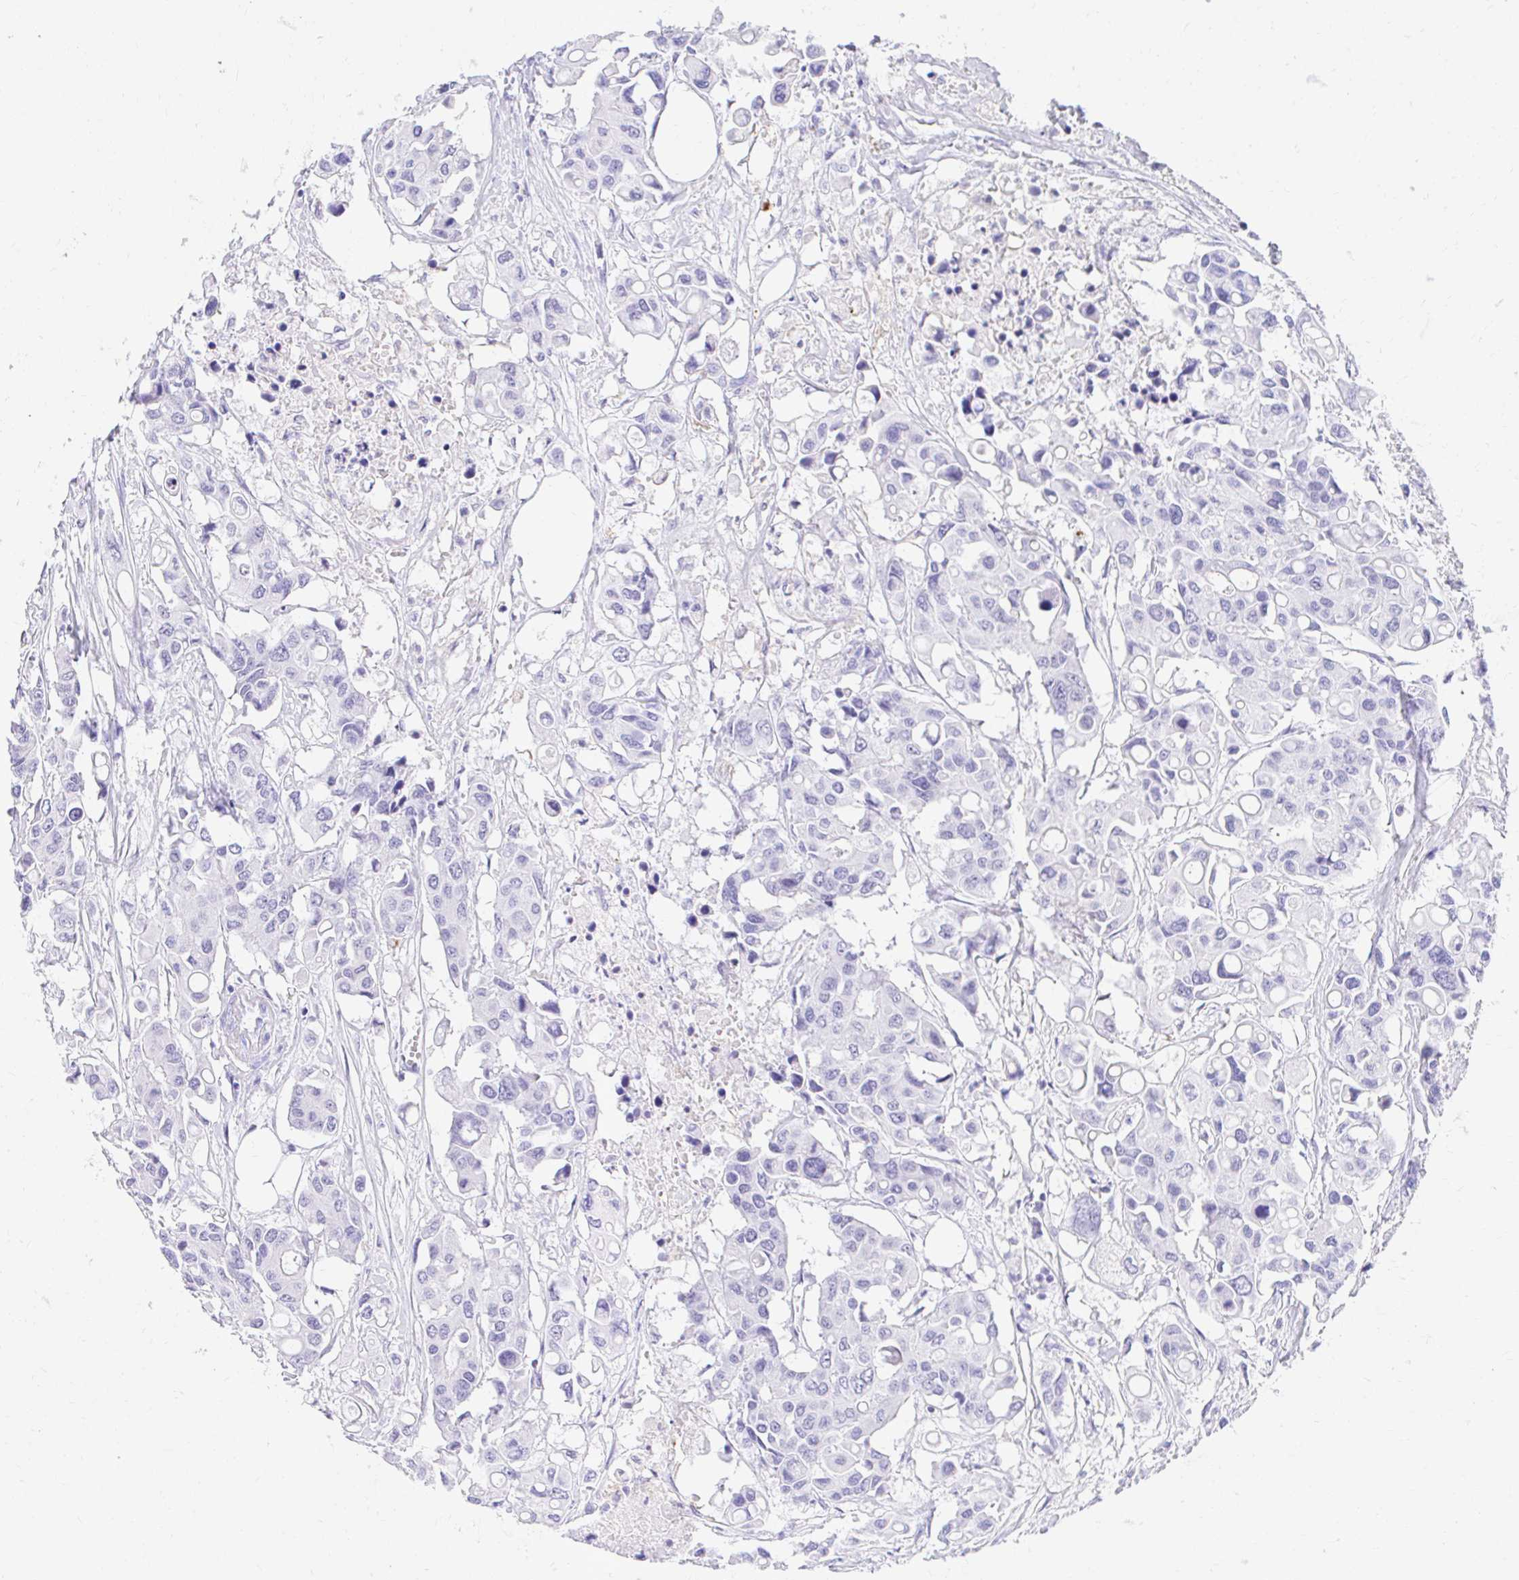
{"staining": {"intensity": "negative", "quantity": "none", "location": "none"}, "tissue": "colorectal cancer", "cell_type": "Tumor cells", "image_type": "cancer", "snomed": [{"axis": "morphology", "description": "Adenocarcinoma, NOS"}, {"axis": "topography", "description": "Colon"}], "caption": "Immunohistochemistry (IHC) image of neoplastic tissue: adenocarcinoma (colorectal) stained with DAB (3,3'-diaminobenzidine) exhibits no significant protein staining in tumor cells.", "gene": "FATE1", "patient": {"sex": "male", "age": 77}}